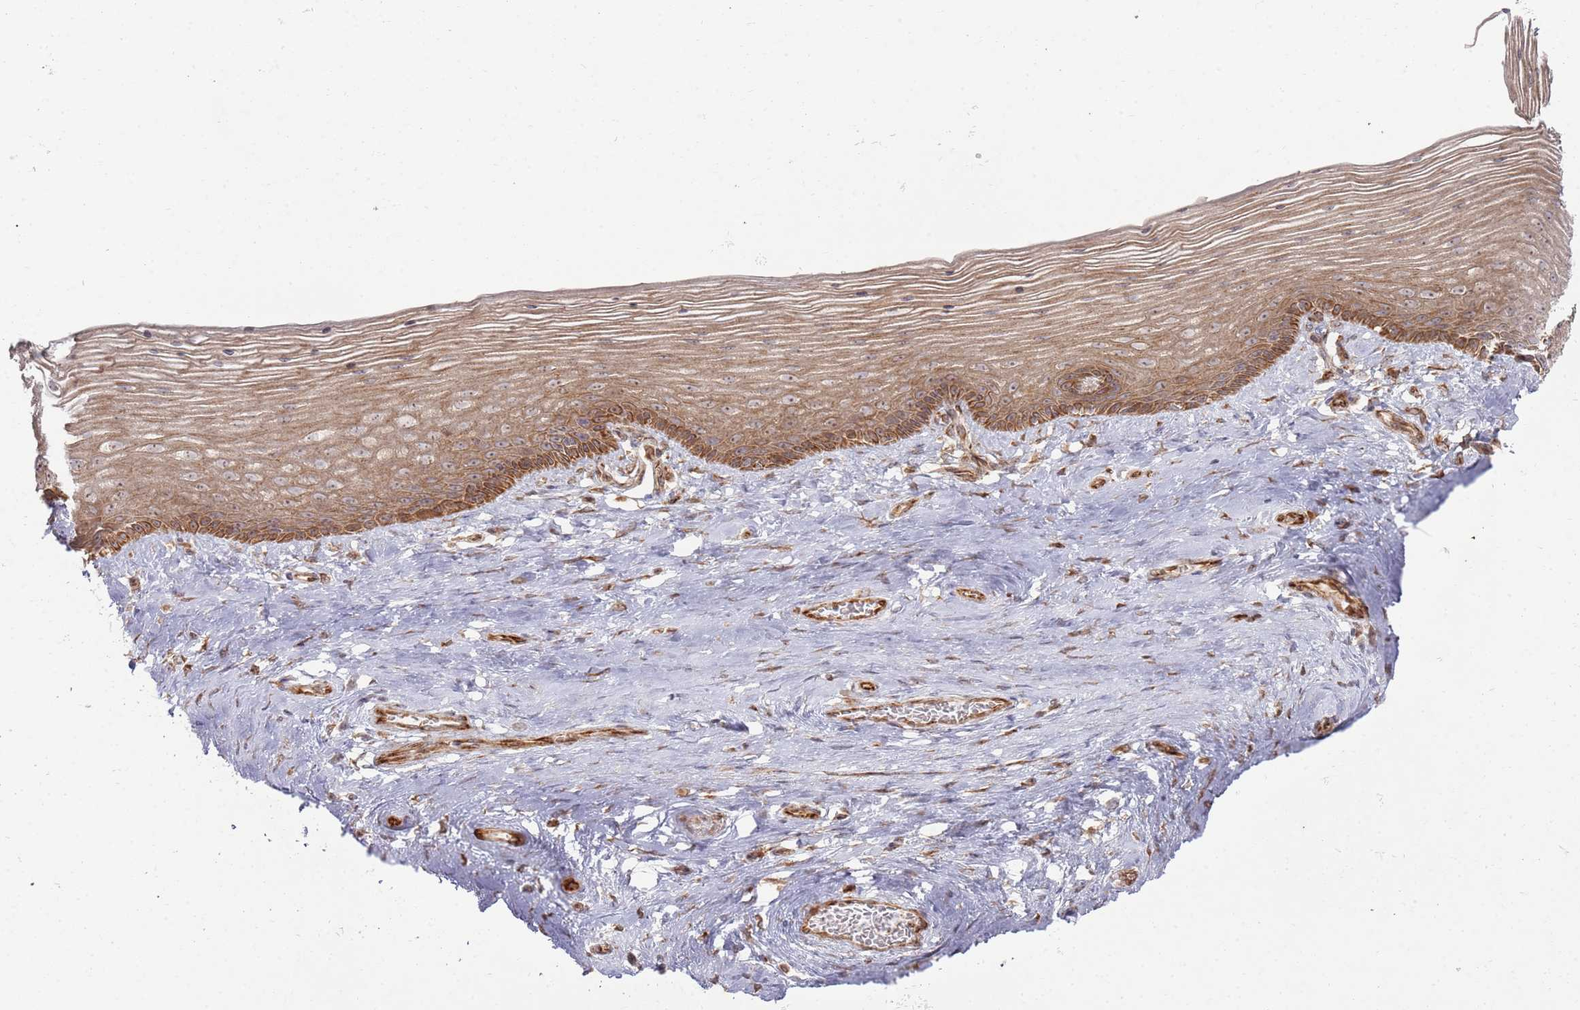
{"staining": {"intensity": "moderate", "quantity": ">75%", "location": "cytoplasmic/membranous"}, "tissue": "vagina", "cell_type": "Squamous epithelial cells", "image_type": "normal", "snomed": [{"axis": "morphology", "description": "Normal tissue, NOS"}, {"axis": "topography", "description": "Vagina"}], "caption": "Protein expression analysis of unremarkable vagina shows moderate cytoplasmic/membranous staining in approximately >75% of squamous epithelial cells.", "gene": "PHF21A", "patient": {"sex": "female", "age": 46}}